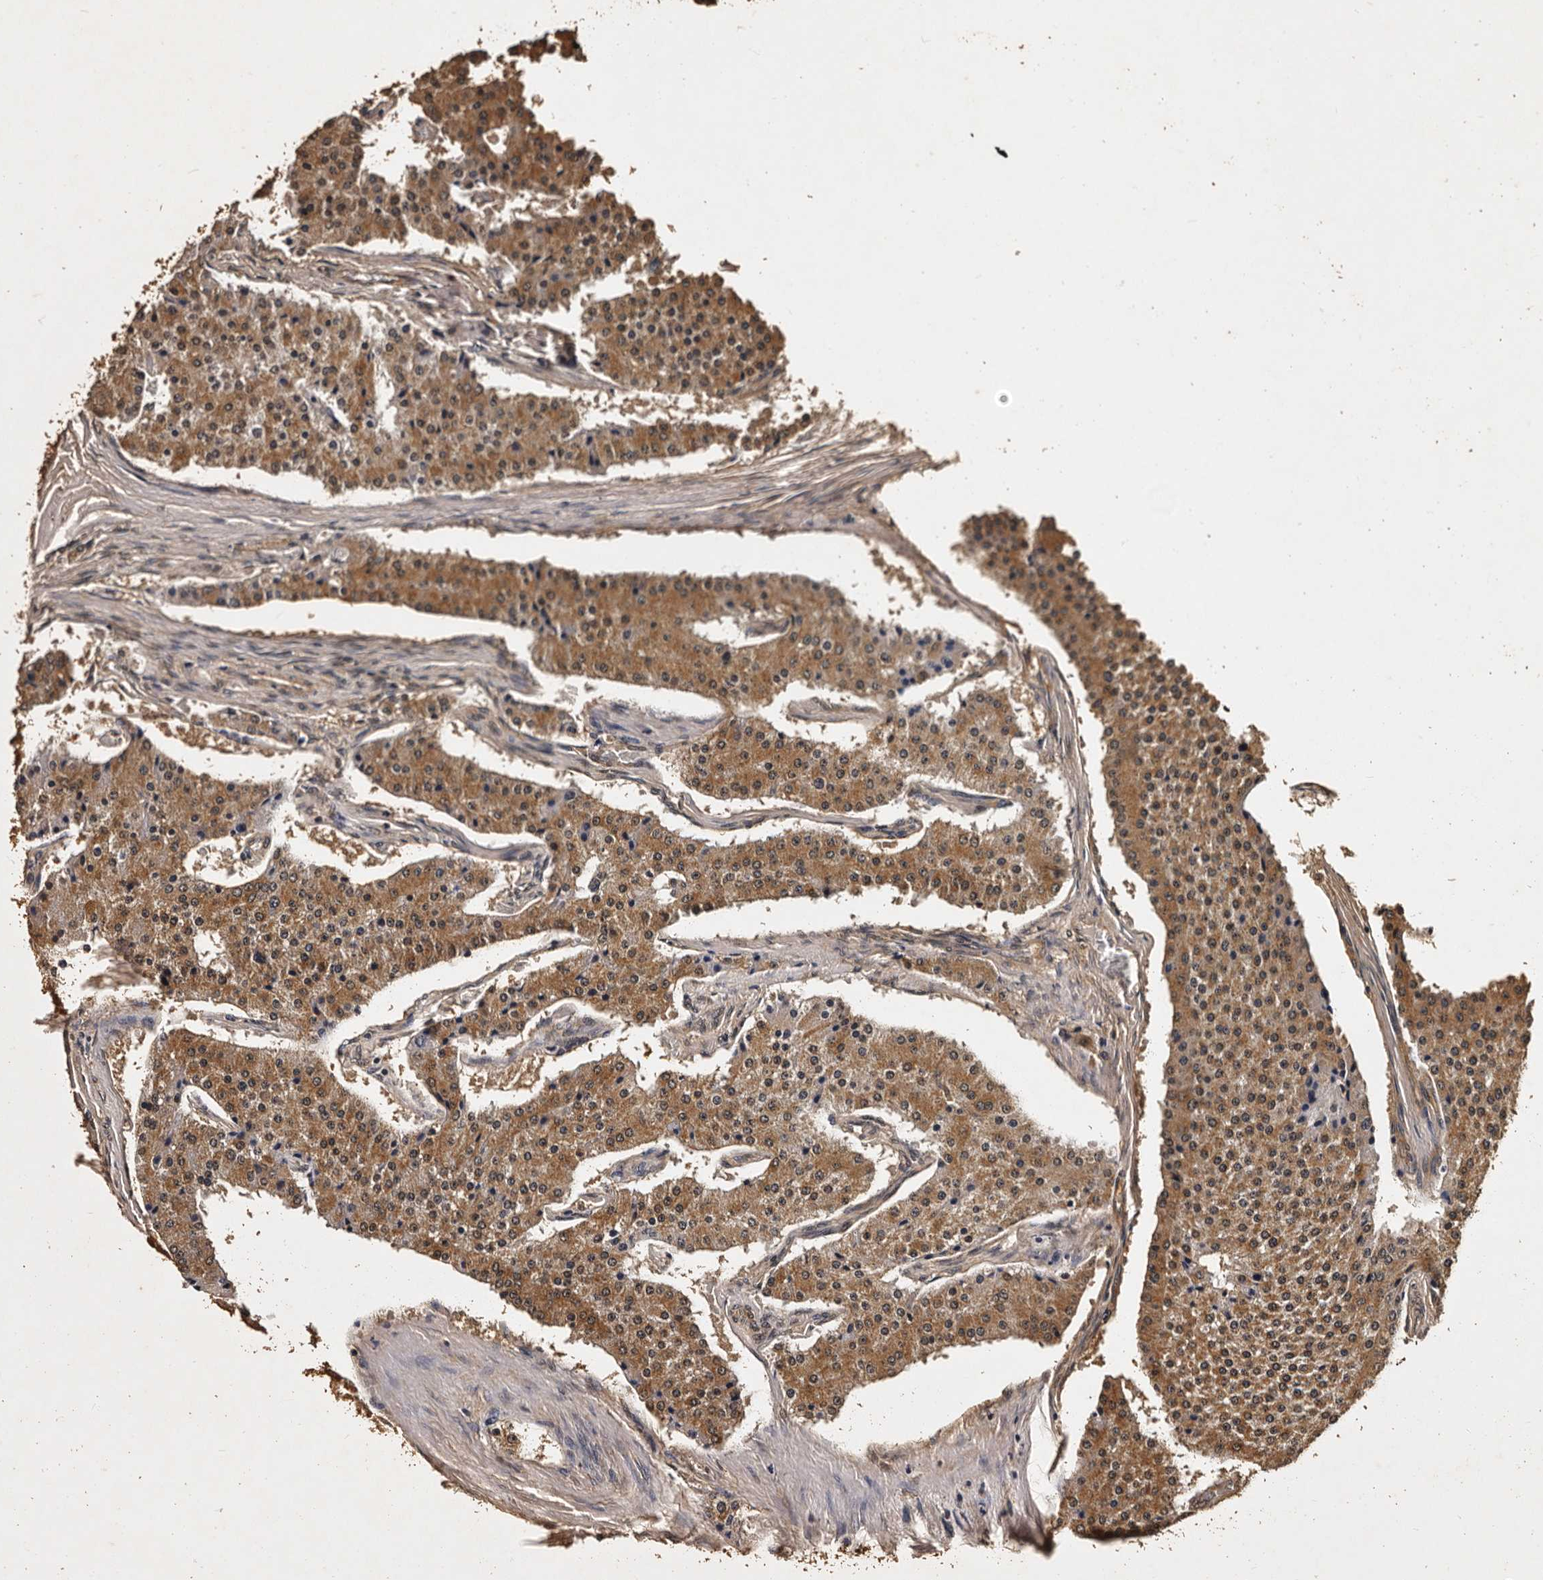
{"staining": {"intensity": "strong", "quantity": ">75%", "location": "cytoplasmic/membranous"}, "tissue": "carcinoid", "cell_type": "Tumor cells", "image_type": "cancer", "snomed": [{"axis": "morphology", "description": "Carcinoid, malignant, NOS"}, {"axis": "topography", "description": "Colon"}], "caption": "Immunohistochemistry (IHC) (DAB (3,3'-diaminobenzidine)) staining of carcinoid (malignant) displays strong cytoplasmic/membranous protein staining in approximately >75% of tumor cells.", "gene": "PARS2", "patient": {"sex": "female", "age": 52}}